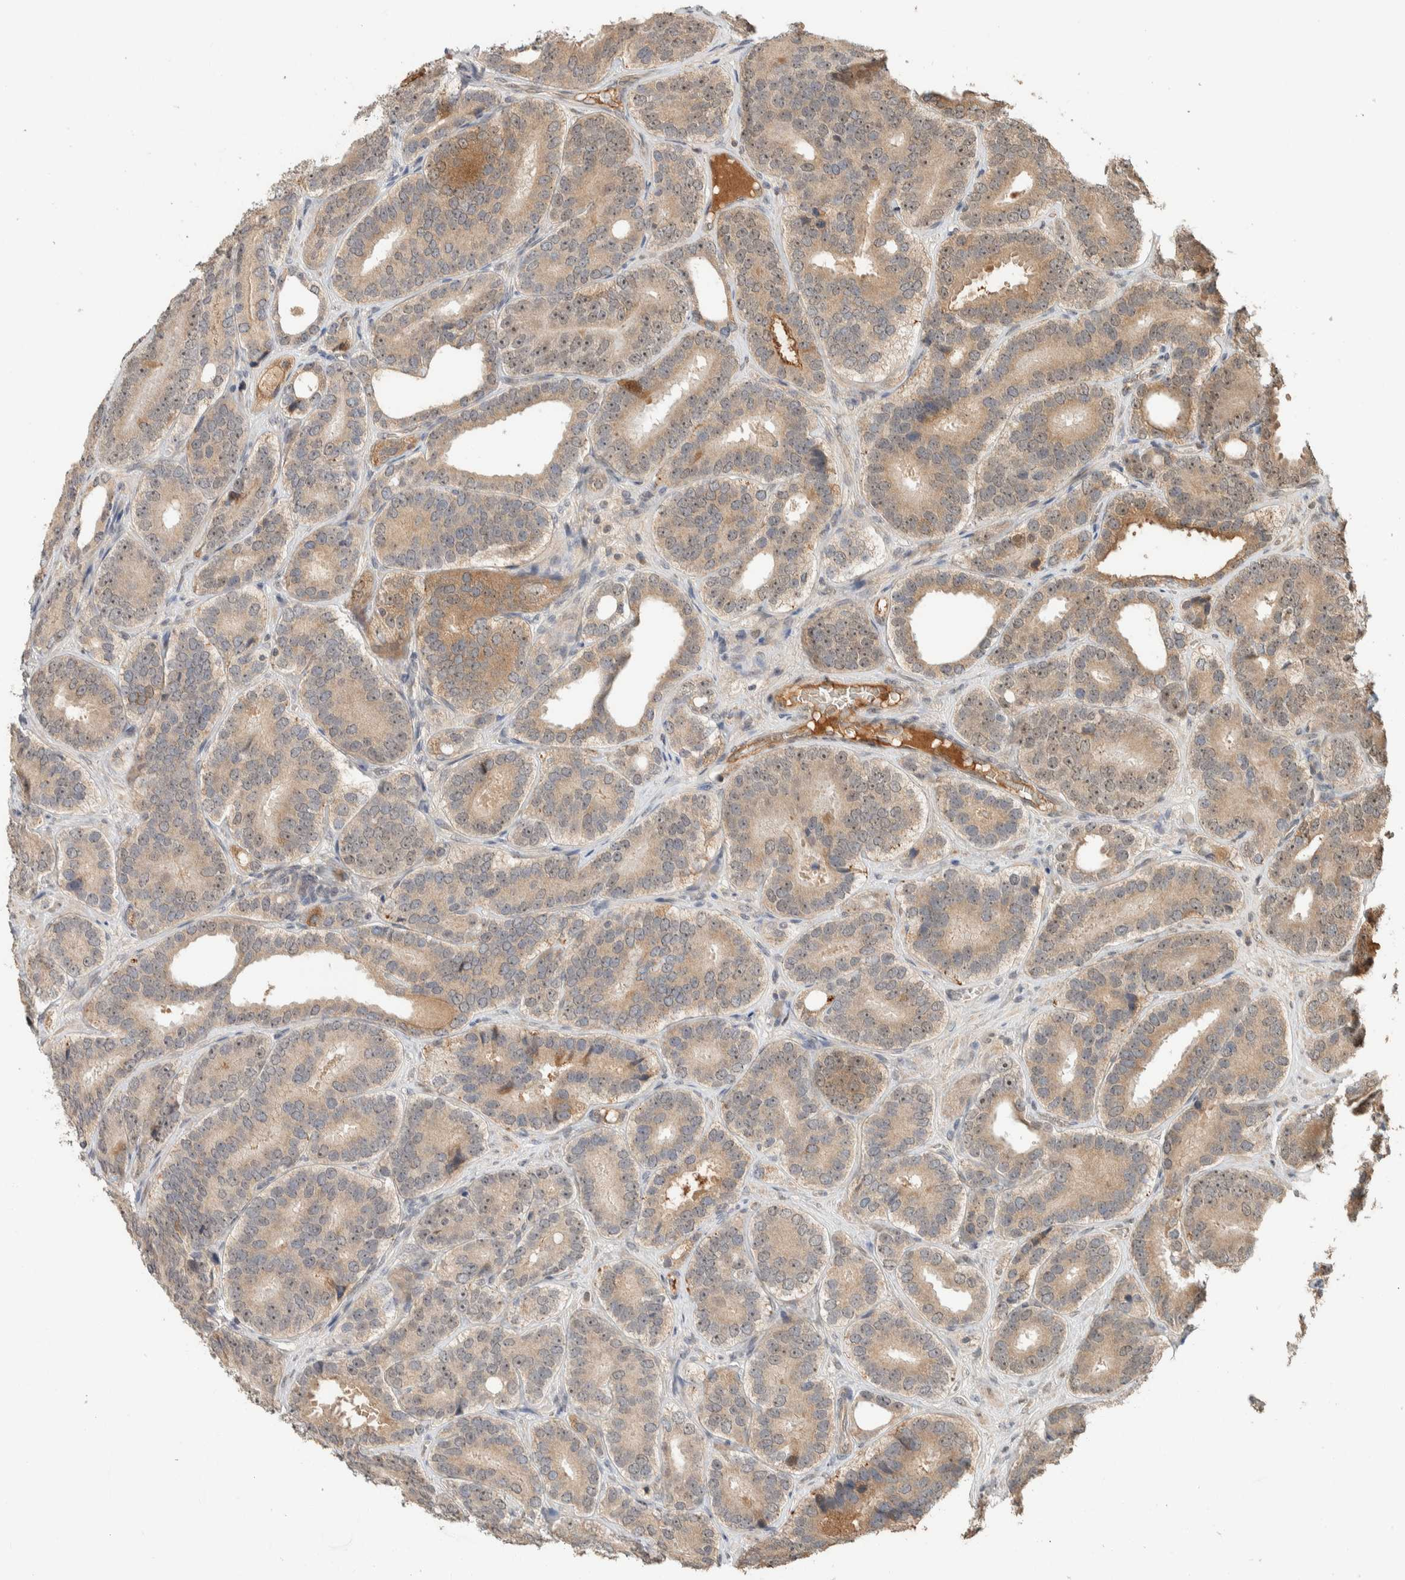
{"staining": {"intensity": "weak", "quantity": ">75%", "location": "cytoplasmic/membranous"}, "tissue": "prostate cancer", "cell_type": "Tumor cells", "image_type": "cancer", "snomed": [{"axis": "morphology", "description": "Adenocarcinoma, High grade"}, {"axis": "topography", "description": "Prostate"}], "caption": "Immunohistochemical staining of prostate adenocarcinoma (high-grade) reveals low levels of weak cytoplasmic/membranous protein positivity in approximately >75% of tumor cells.", "gene": "ZBTB2", "patient": {"sex": "male", "age": 56}}